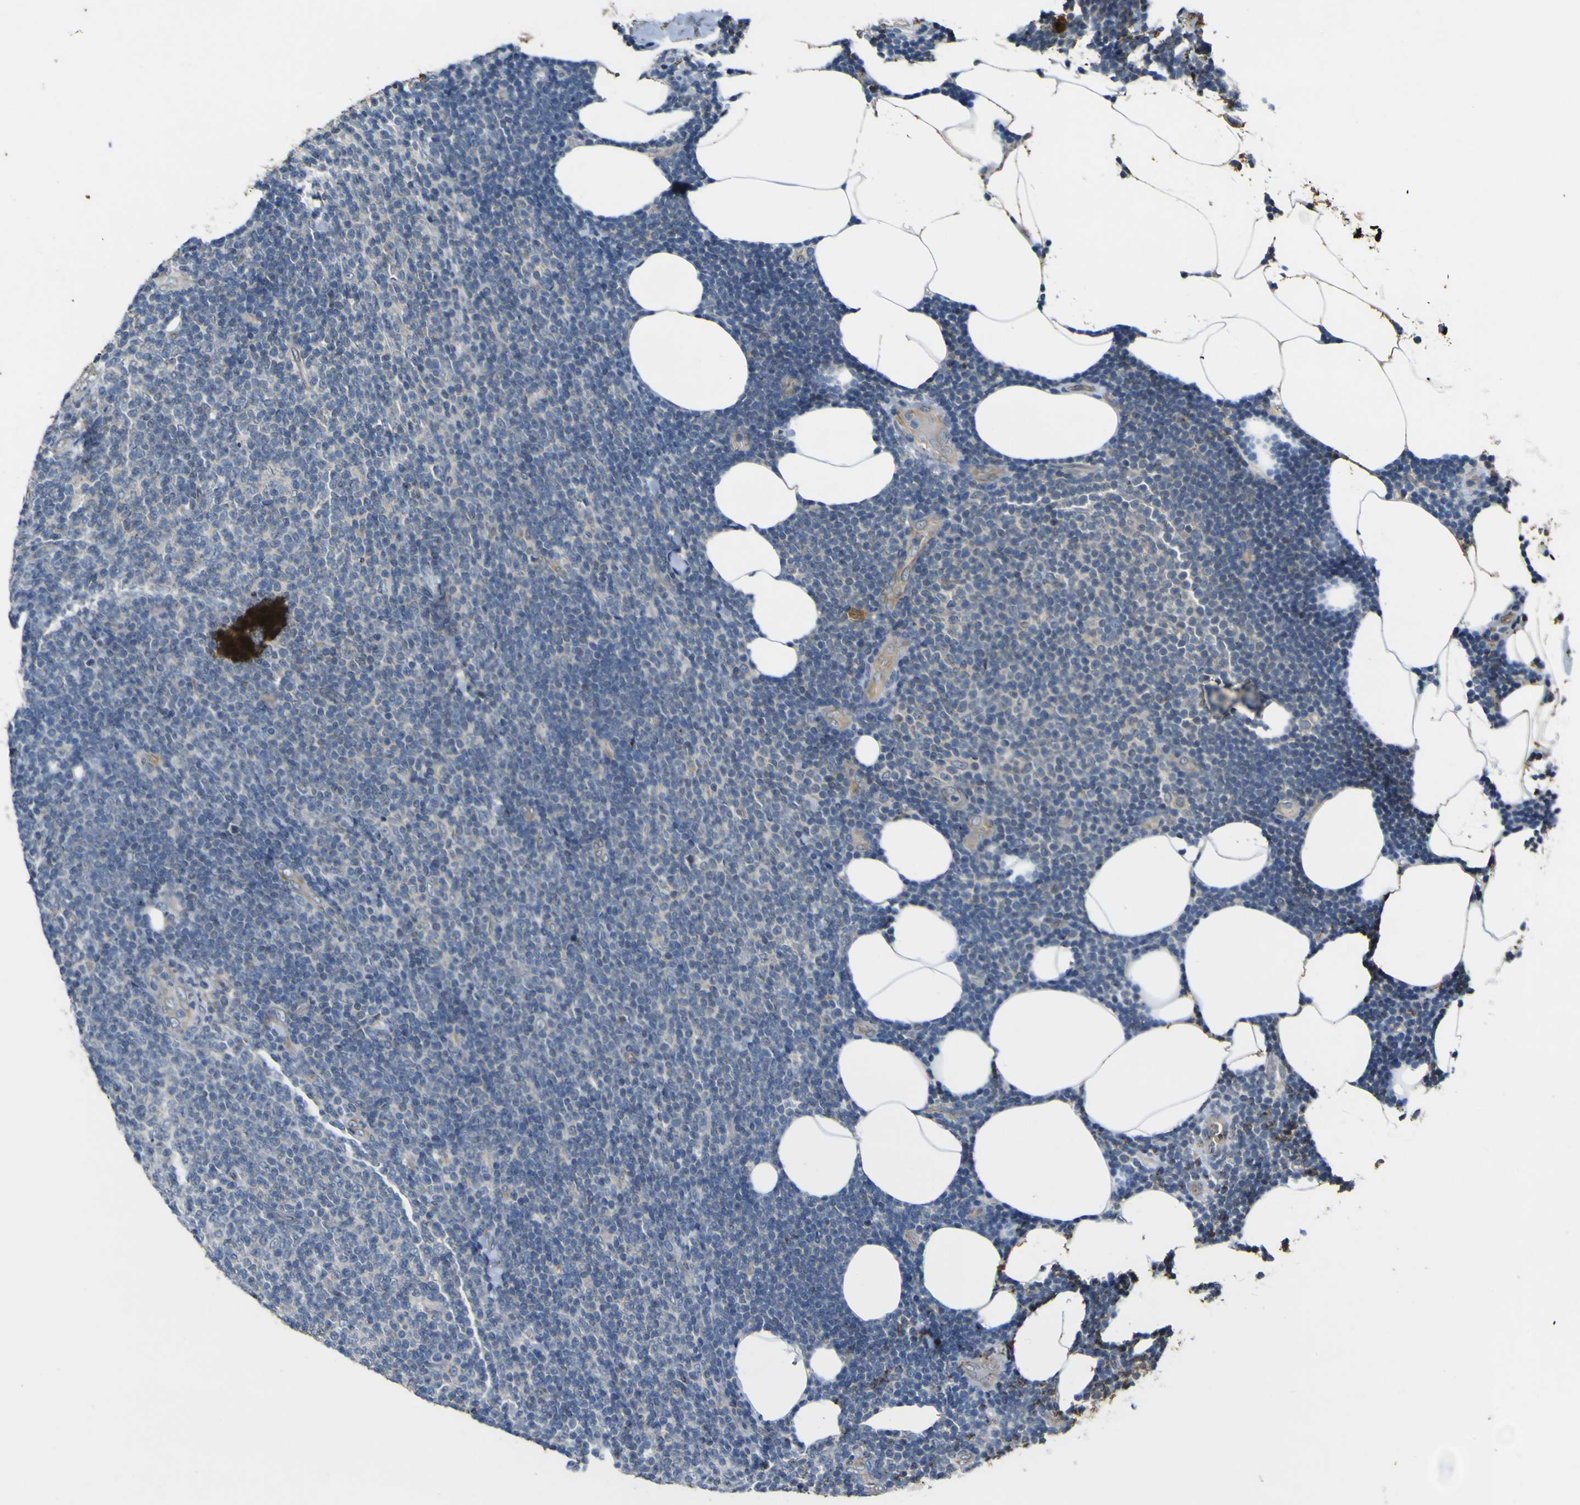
{"staining": {"intensity": "negative", "quantity": "none", "location": "none"}, "tissue": "lymphoma", "cell_type": "Tumor cells", "image_type": "cancer", "snomed": [{"axis": "morphology", "description": "Malignant lymphoma, non-Hodgkin's type, Low grade"}, {"axis": "topography", "description": "Lymph node"}], "caption": "A high-resolution micrograph shows IHC staining of lymphoma, which demonstrates no significant expression in tumor cells.", "gene": "LDLR", "patient": {"sex": "male", "age": 66}}